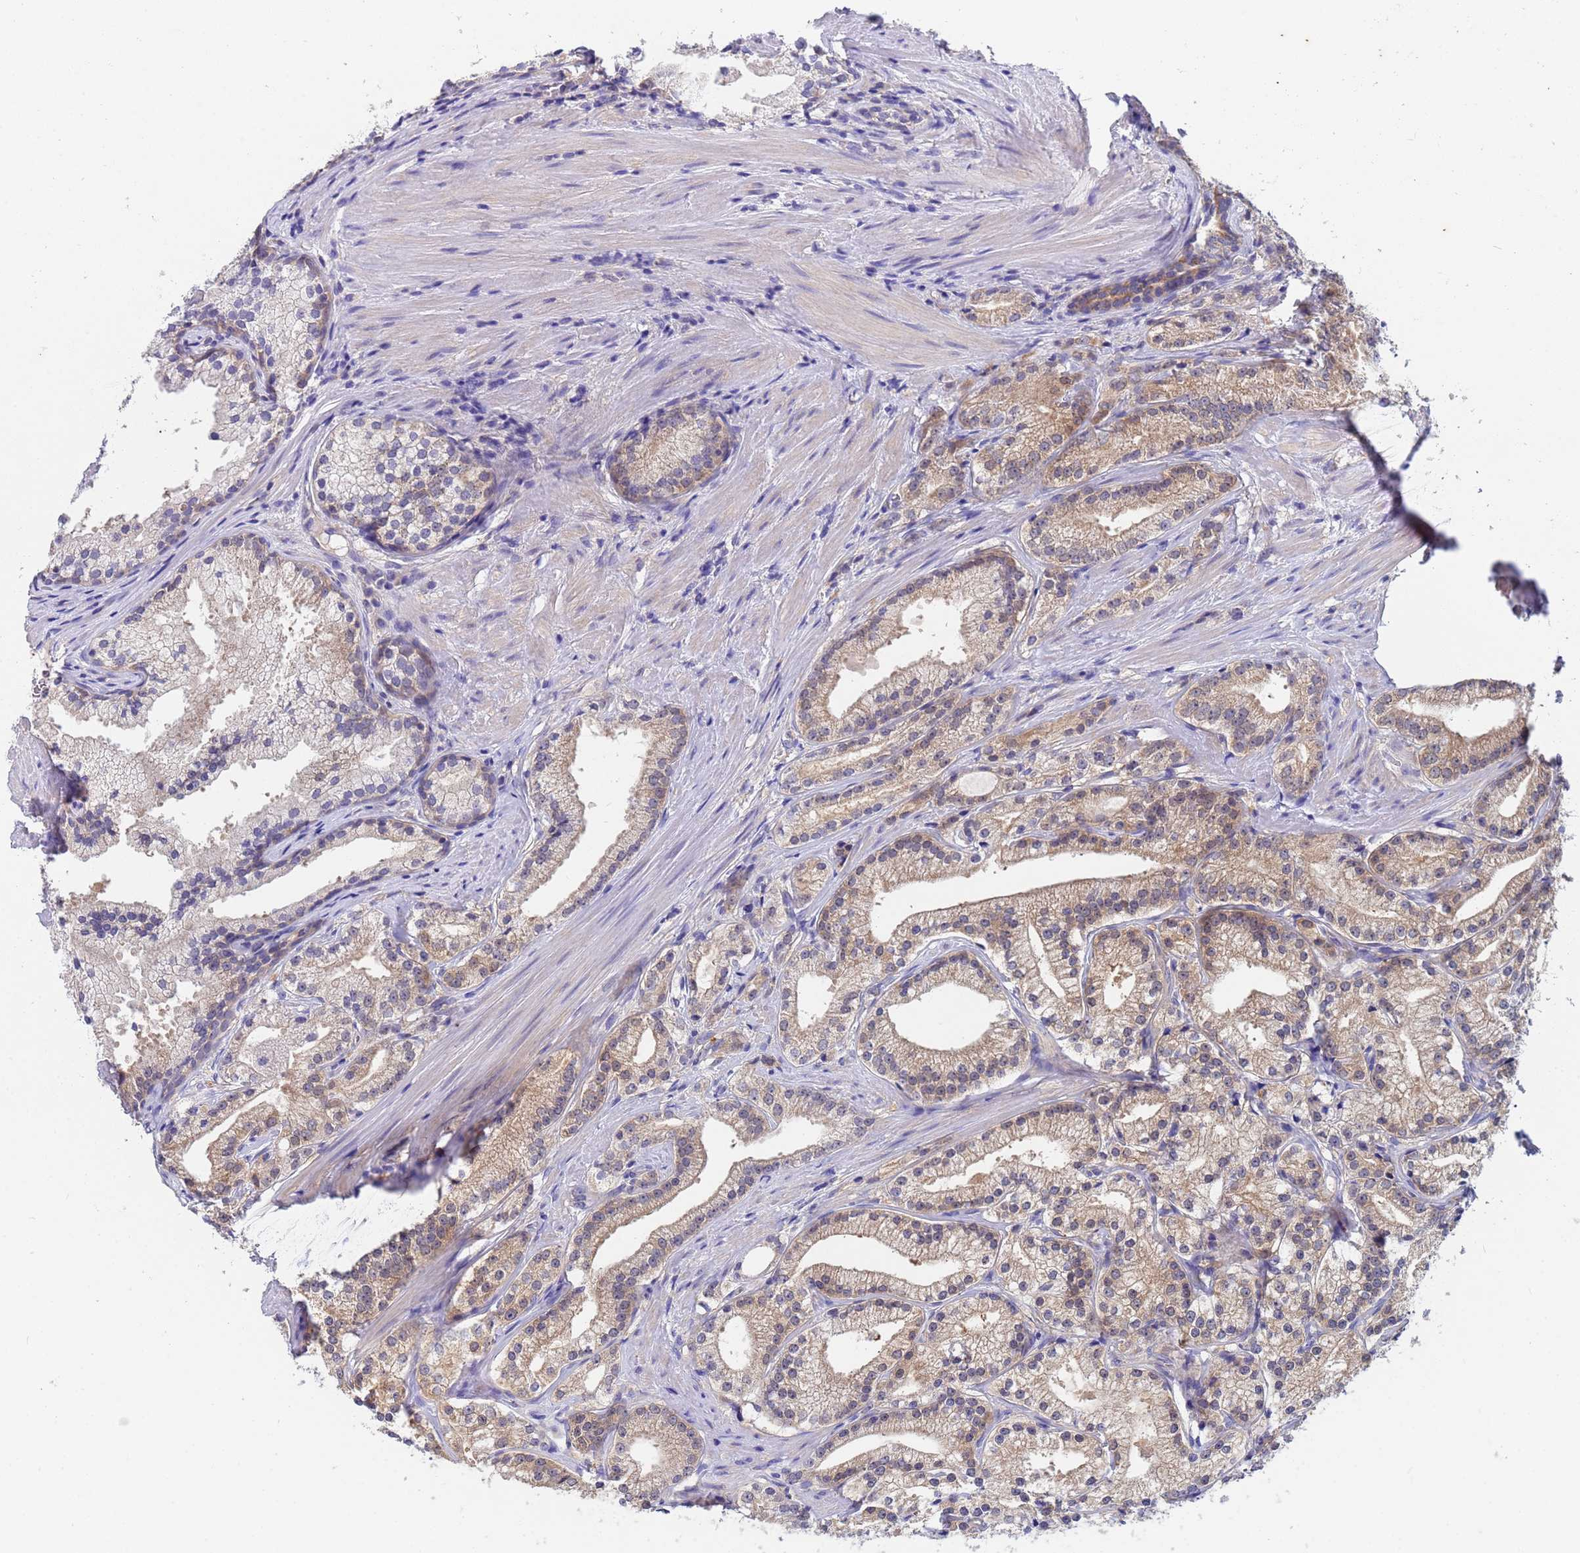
{"staining": {"intensity": "weak", "quantity": "25%-75%", "location": "cytoplasmic/membranous"}, "tissue": "prostate cancer", "cell_type": "Tumor cells", "image_type": "cancer", "snomed": [{"axis": "morphology", "description": "Adenocarcinoma, Low grade"}, {"axis": "topography", "description": "Prostate"}], "caption": "Protein expression analysis of human adenocarcinoma (low-grade) (prostate) reveals weak cytoplasmic/membranous staining in about 25%-75% of tumor cells. Immunohistochemistry (ihc) stains the protein of interest in brown and the nuclei are stained blue.", "gene": "TTLL11", "patient": {"sex": "male", "age": 57}}